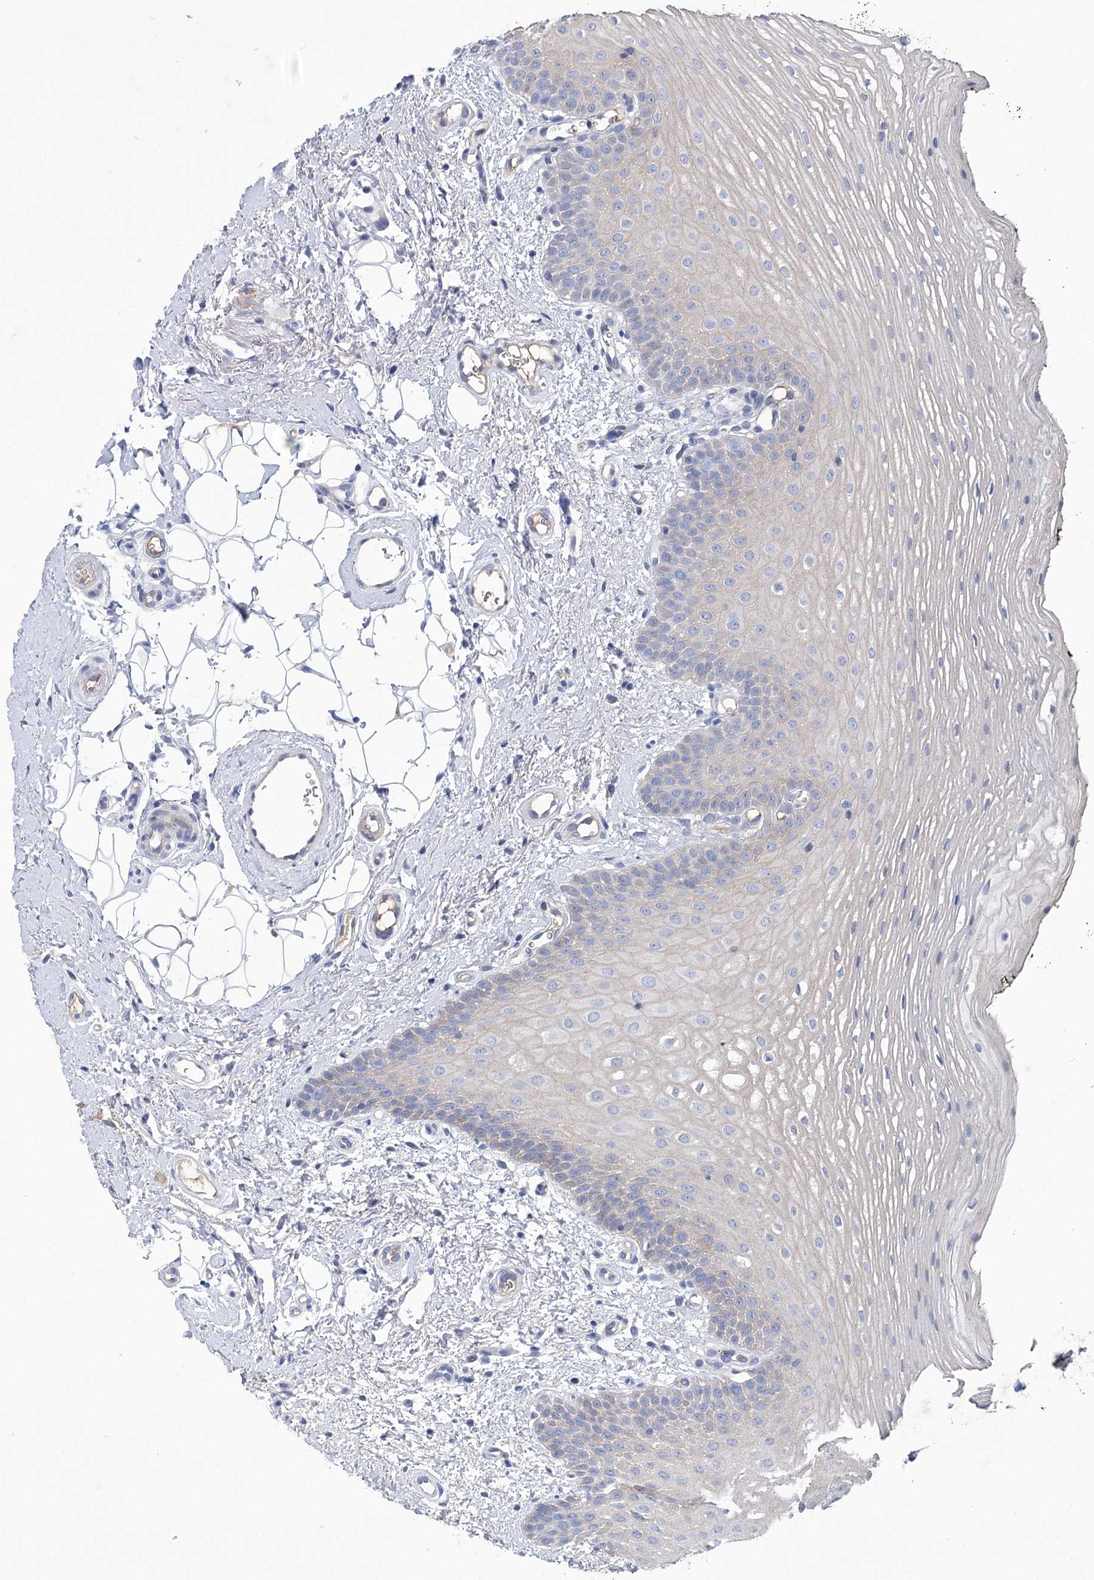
{"staining": {"intensity": "negative", "quantity": "none", "location": "none"}, "tissue": "oral mucosa", "cell_type": "Squamous epithelial cells", "image_type": "normal", "snomed": [{"axis": "morphology", "description": "No evidence of malignacy"}, {"axis": "topography", "description": "Oral tissue"}, {"axis": "topography", "description": "Head-Neck"}], "caption": "This is an immunohistochemistry (IHC) micrograph of benign human oral mucosa. There is no positivity in squamous epithelial cells.", "gene": "CEP164", "patient": {"sex": "male", "age": 68}}